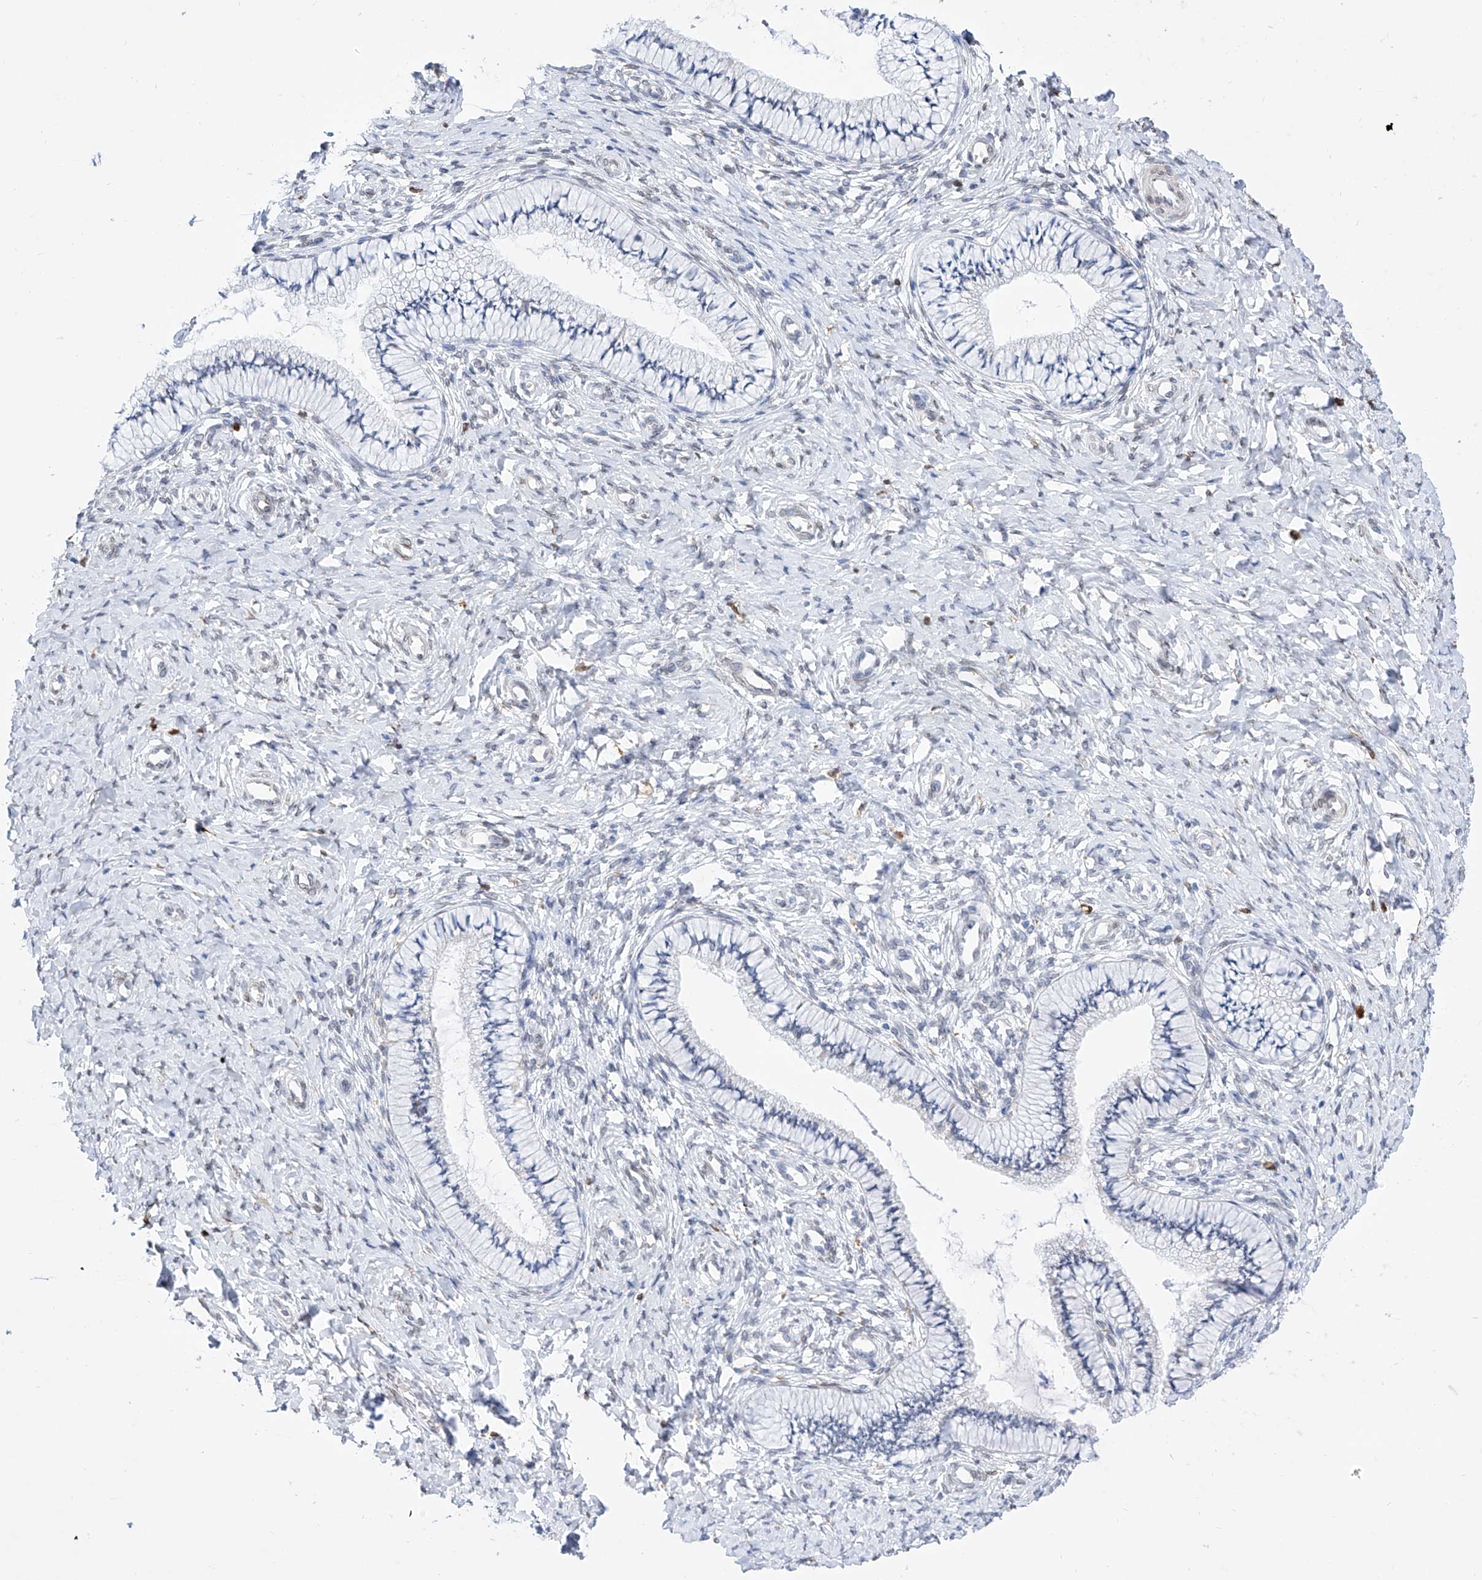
{"staining": {"intensity": "negative", "quantity": "none", "location": "none"}, "tissue": "cervix", "cell_type": "Glandular cells", "image_type": "normal", "snomed": [{"axis": "morphology", "description": "Normal tissue, NOS"}, {"axis": "topography", "description": "Cervix"}], "caption": "High magnification brightfield microscopy of benign cervix stained with DAB (3,3'-diaminobenzidine) (brown) and counterstained with hematoxylin (blue): glandular cells show no significant staining.", "gene": "LCLAT1", "patient": {"sex": "female", "age": 36}}